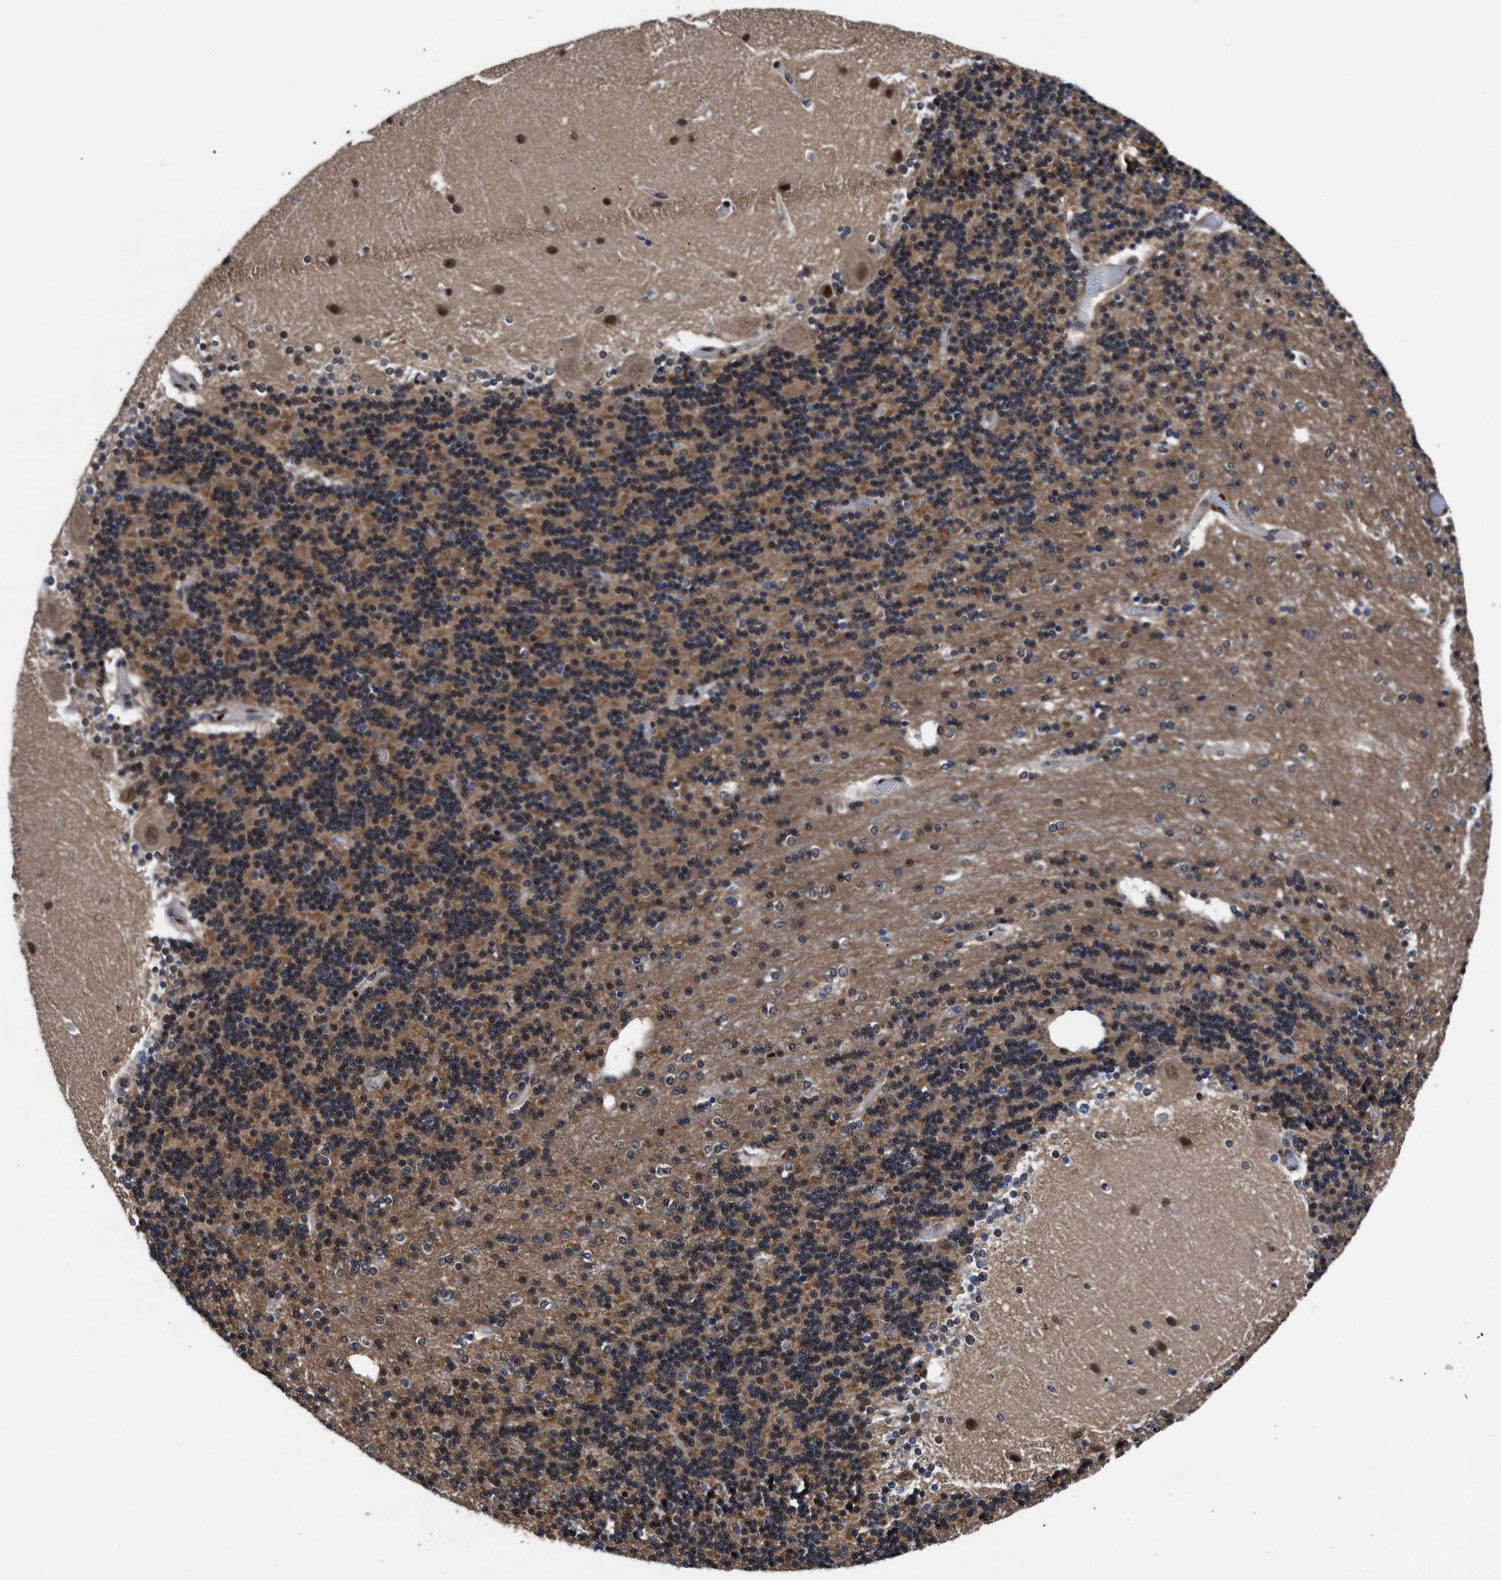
{"staining": {"intensity": "moderate", "quantity": ">75%", "location": "cytoplasmic/membranous"}, "tissue": "cerebellum", "cell_type": "Cells in granular layer", "image_type": "normal", "snomed": [{"axis": "morphology", "description": "Normal tissue, NOS"}, {"axis": "topography", "description": "Cerebellum"}], "caption": "Immunohistochemical staining of unremarkable cerebellum demonstrates >75% levels of moderate cytoplasmic/membranous protein expression in approximately >75% of cells in granular layer. (Brightfield microscopy of DAB IHC at high magnification).", "gene": "ACLY", "patient": {"sex": "female", "age": 54}}